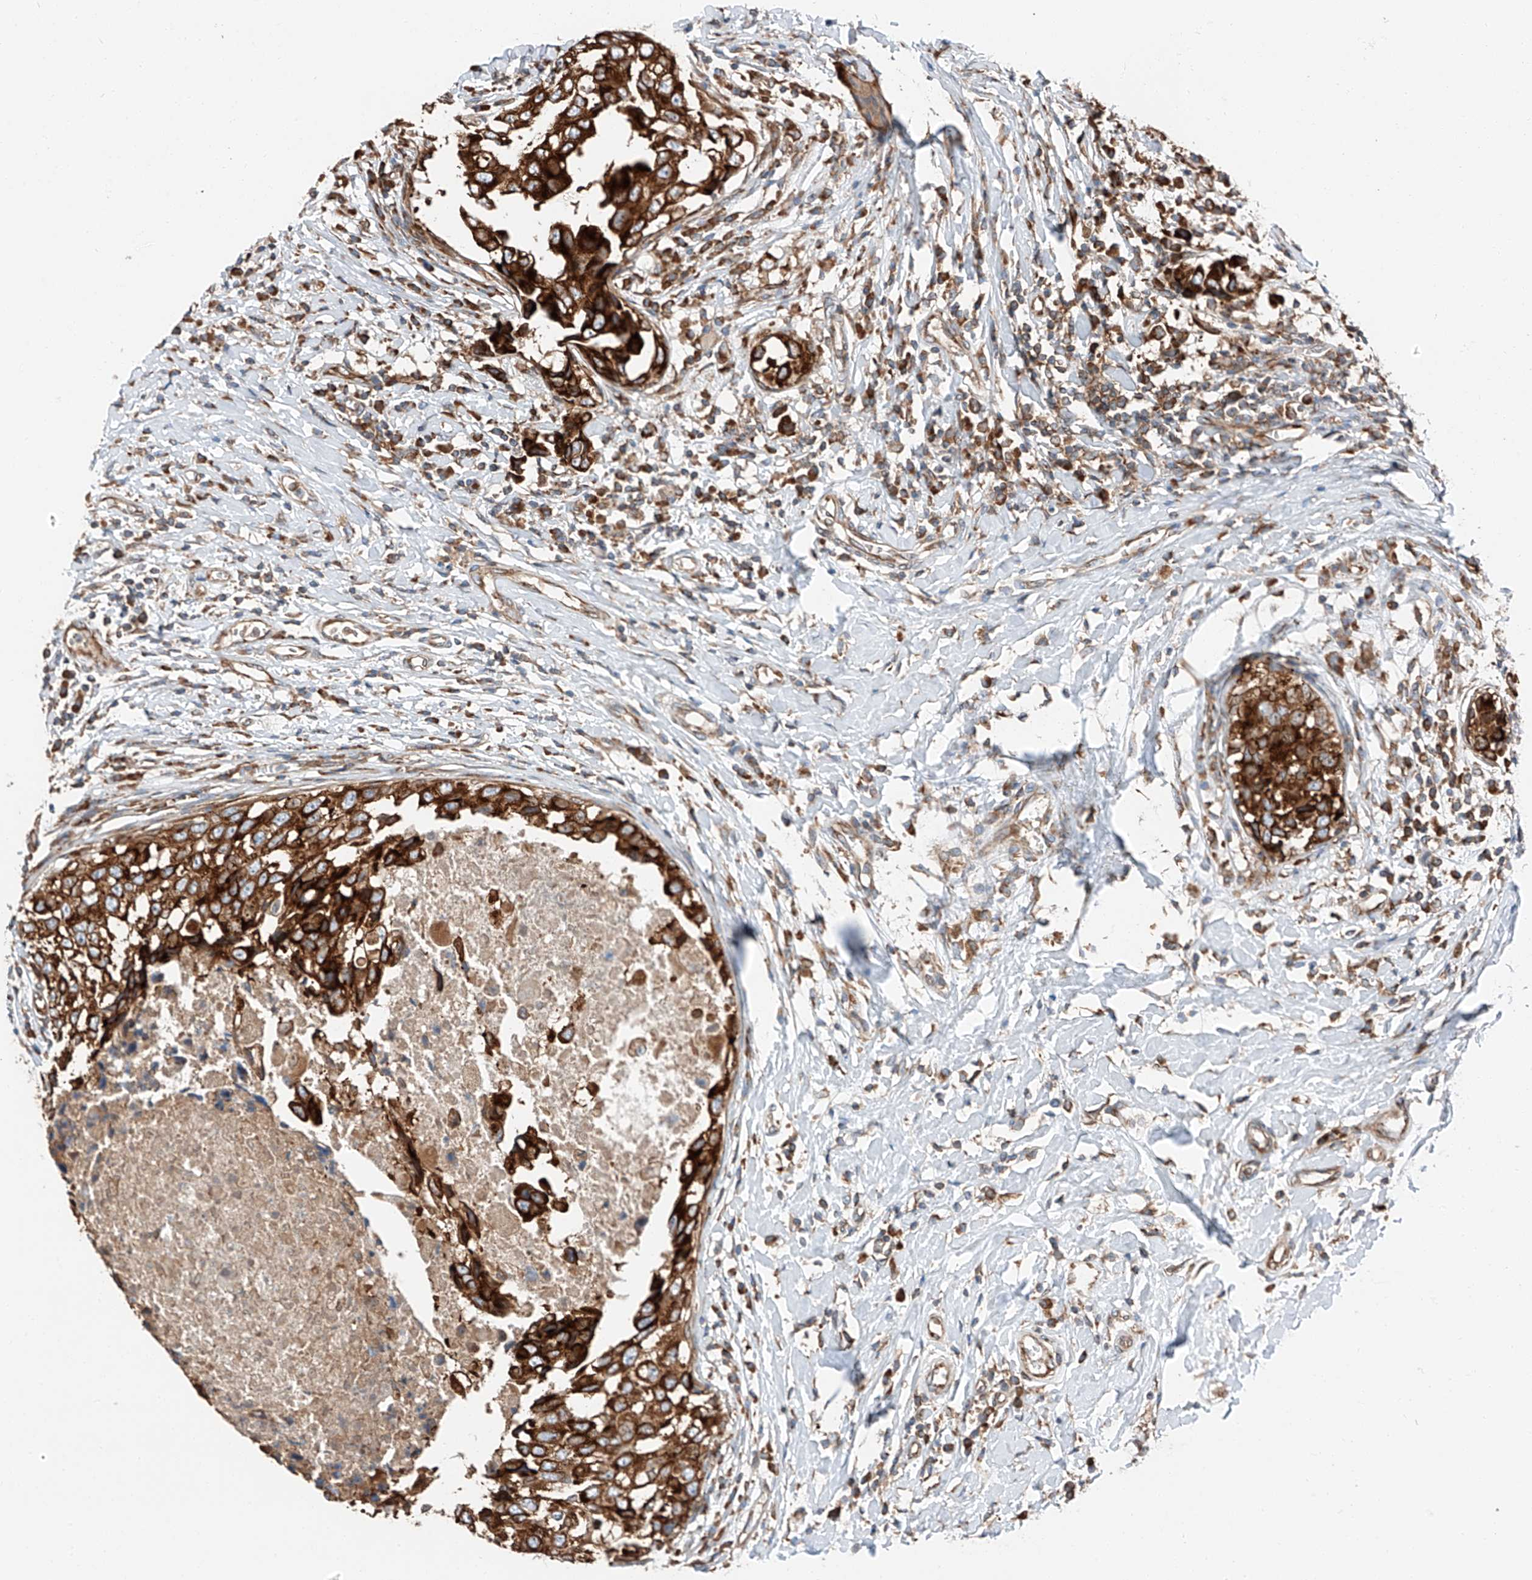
{"staining": {"intensity": "strong", "quantity": ">75%", "location": "cytoplasmic/membranous"}, "tissue": "breast cancer", "cell_type": "Tumor cells", "image_type": "cancer", "snomed": [{"axis": "morphology", "description": "Duct carcinoma"}, {"axis": "topography", "description": "Breast"}], "caption": "Human breast intraductal carcinoma stained with a brown dye demonstrates strong cytoplasmic/membranous positive staining in approximately >75% of tumor cells.", "gene": "ZC3H15", "patient": {"sex": "female", "age": 27}}